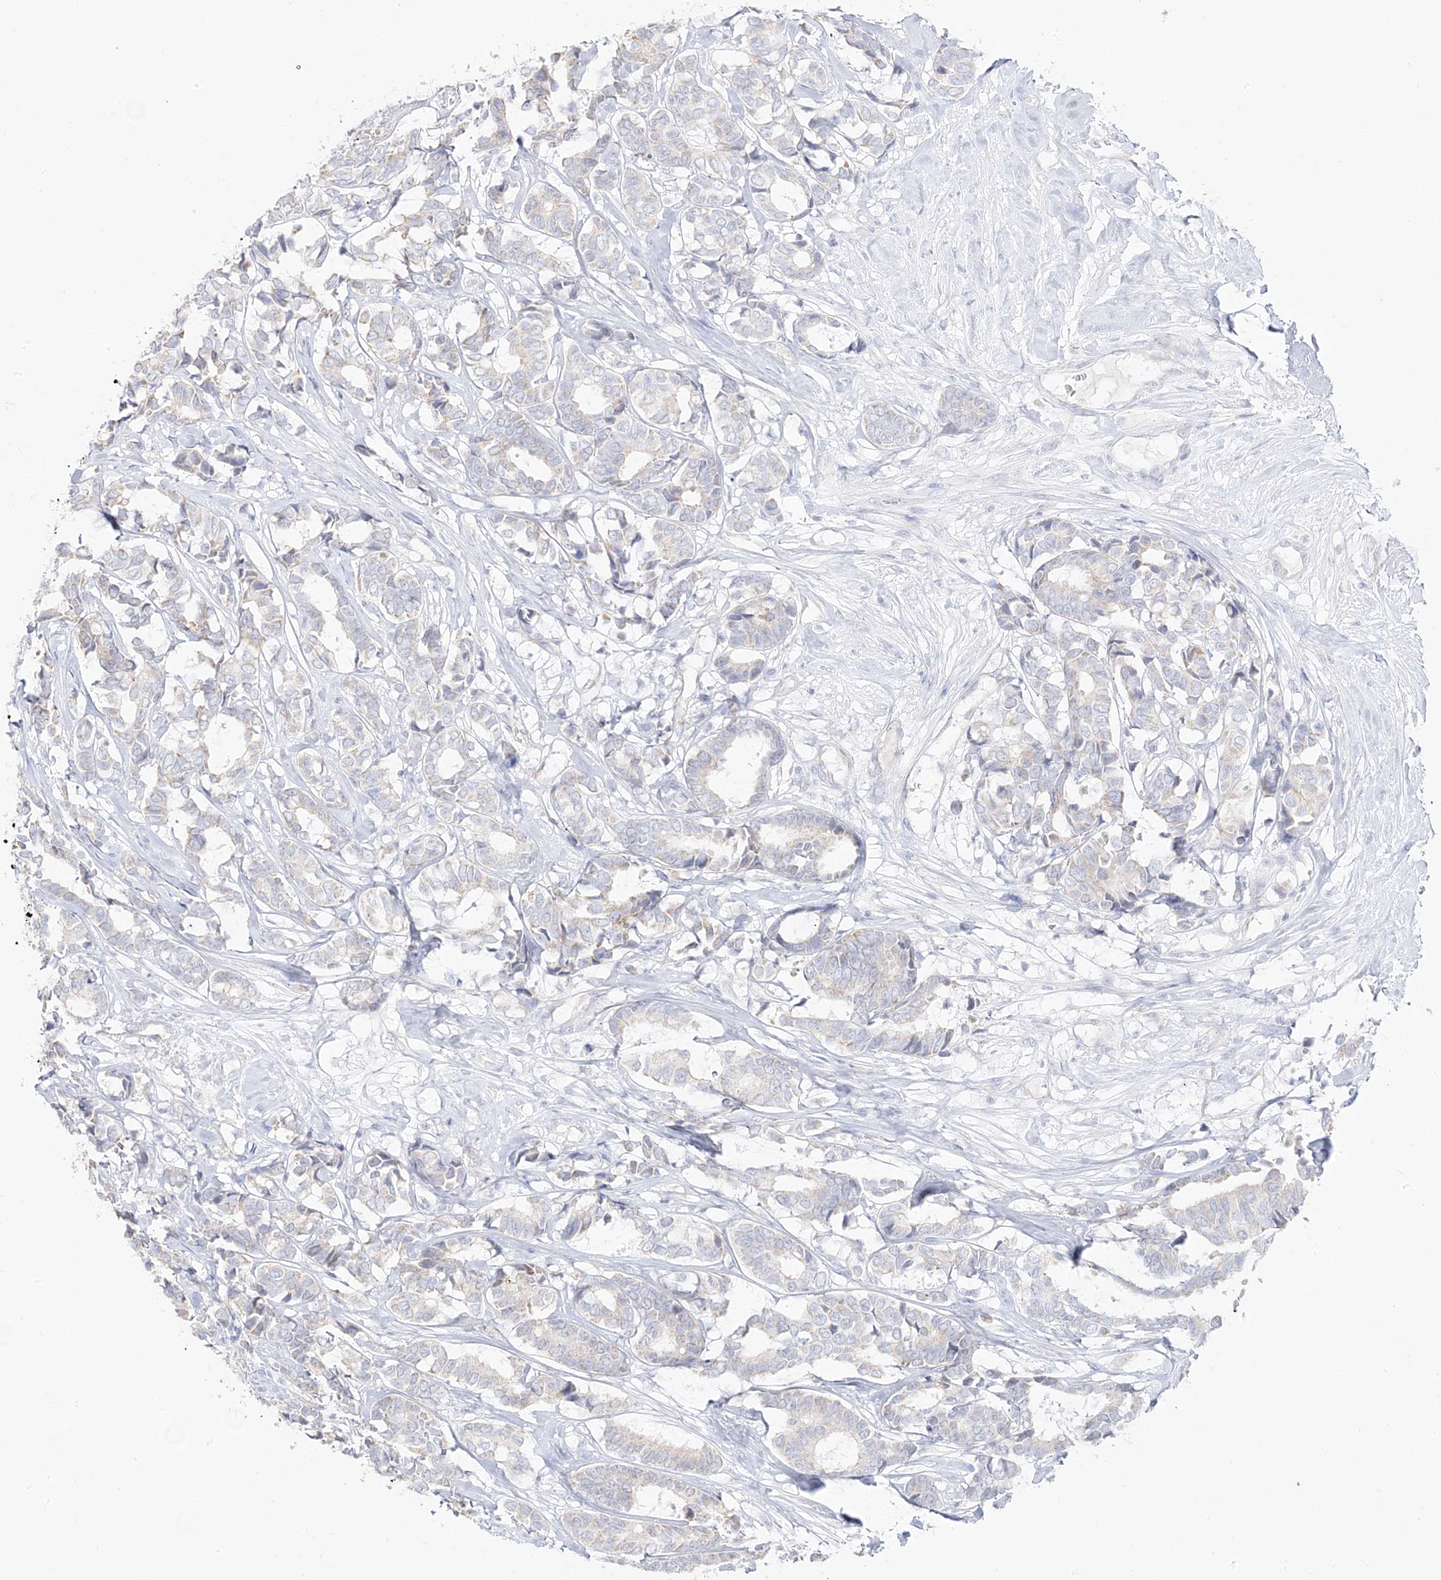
{"staining": {"intensity": "weak", "quantity": "<25%", "location": "cytoplasmic/membranous"}, "tissue": "breast cancer", "cell_type": "Tumor cells", "image_type": "cancer", "snomed": [{"axis": "morphology", "description": "Duct carcinoma"}, {"axis": "topography", "description": "Breast"}], "caption": "The histopathology image displays no staining of tumor cells in breast invasive ductal carcinoma.", "gene": "TRANK1", "patient": {"sex": "female", "age": 87}}